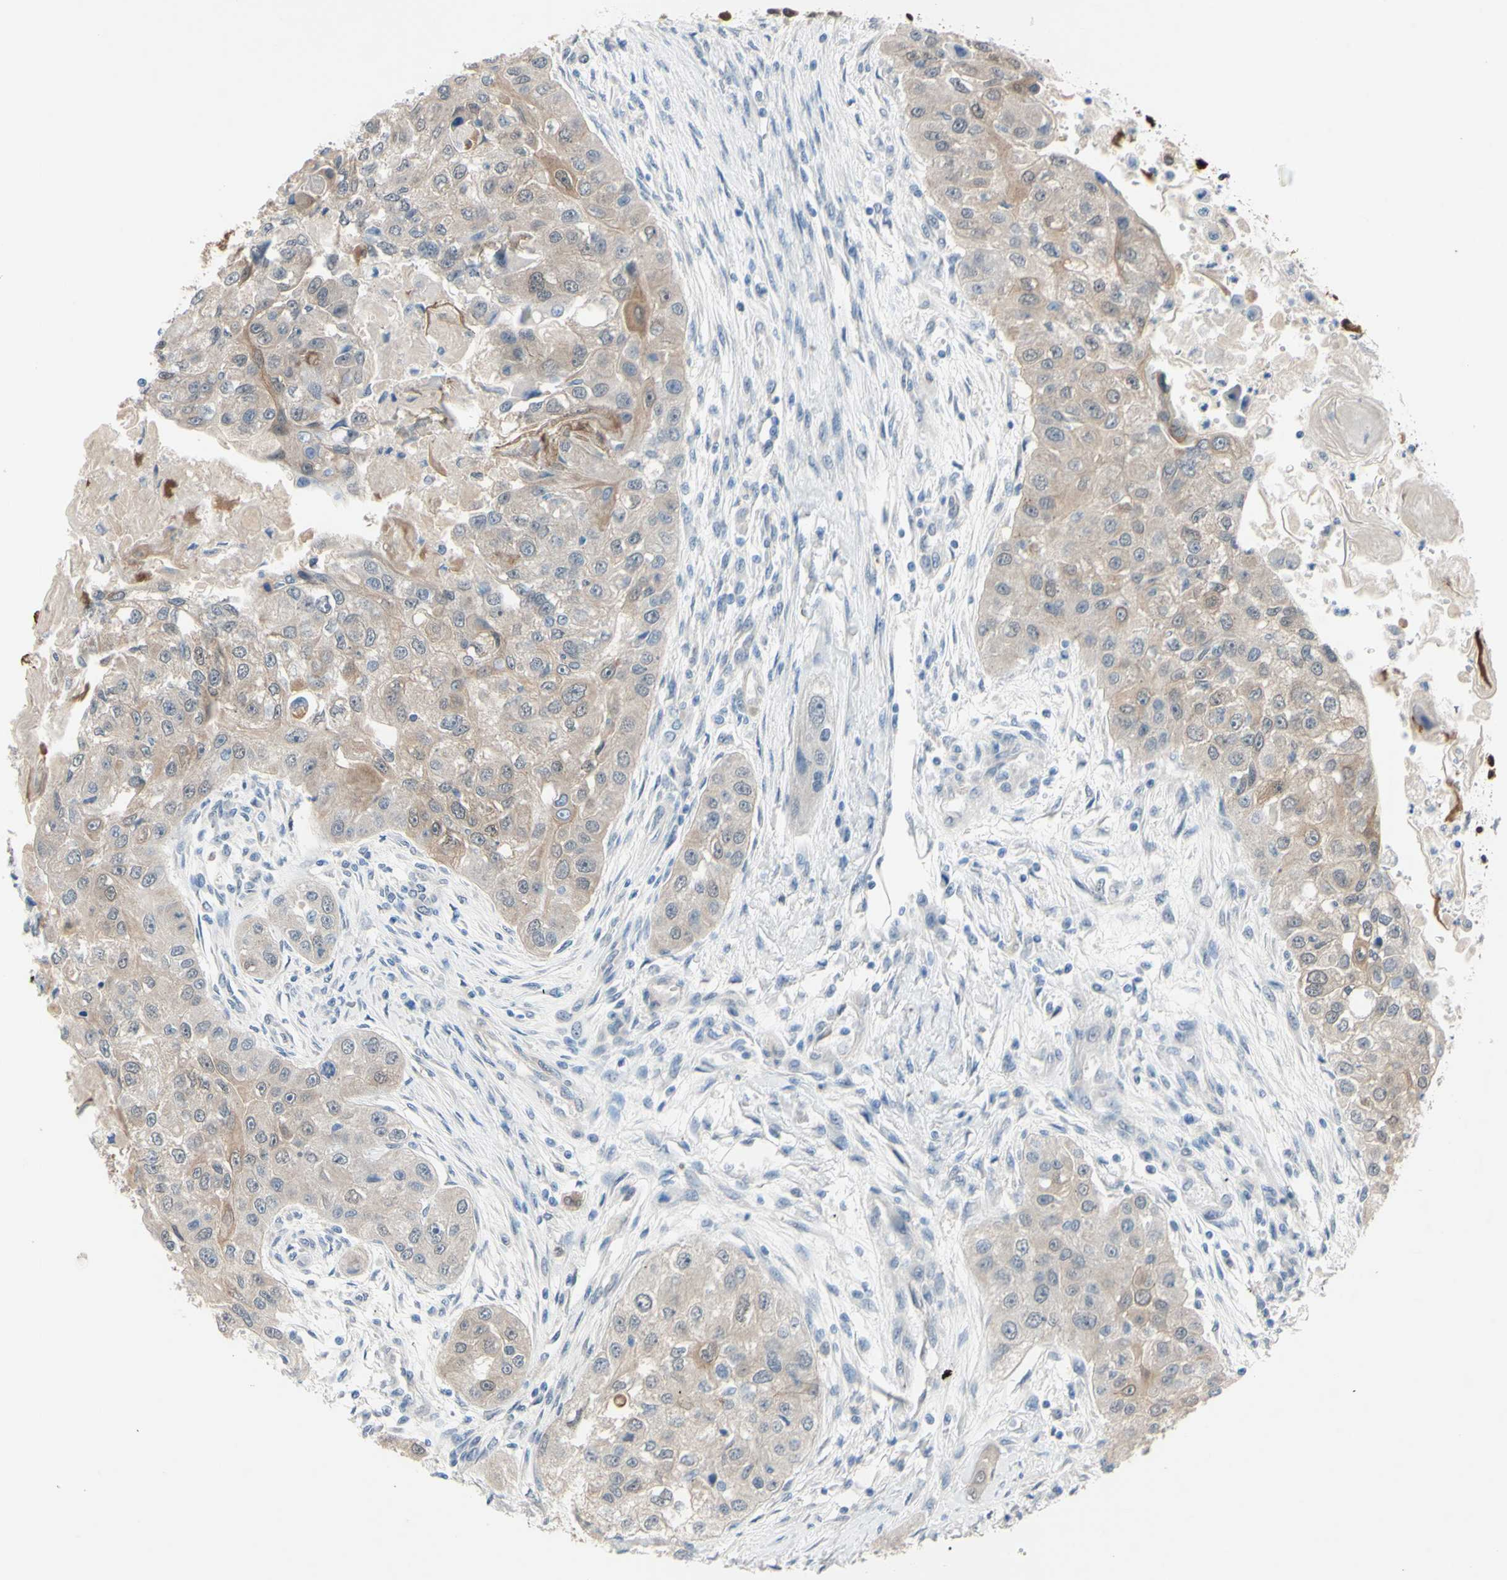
{"staining": {"intensity": "weak", "quantity": ">75%", "location": "cytoplasmic/membranous"}, "tissue": "head and neck cancer", "cell_type": "Tumor cells", "image_type": "cancer", "snomed": [{"axis": "morphology", "description": "Normal tissue, NOS"}, {"axis": "morphology", "description": "Squamous cell carcinoma, NOS"}, {"axis": "topography", "description": "Skeletal muscle"}, {"axis": "topography", "description": "Head-Neck"}], "caption": "Head and neck cancer (squamous cell carcinoma) stained for a protein (brown) displays weak cytoplasmic/membranous positive expression in about >75% of tumor cells.", "gene": "NOL3", "patient": {"sex": "male", "age": 51}}